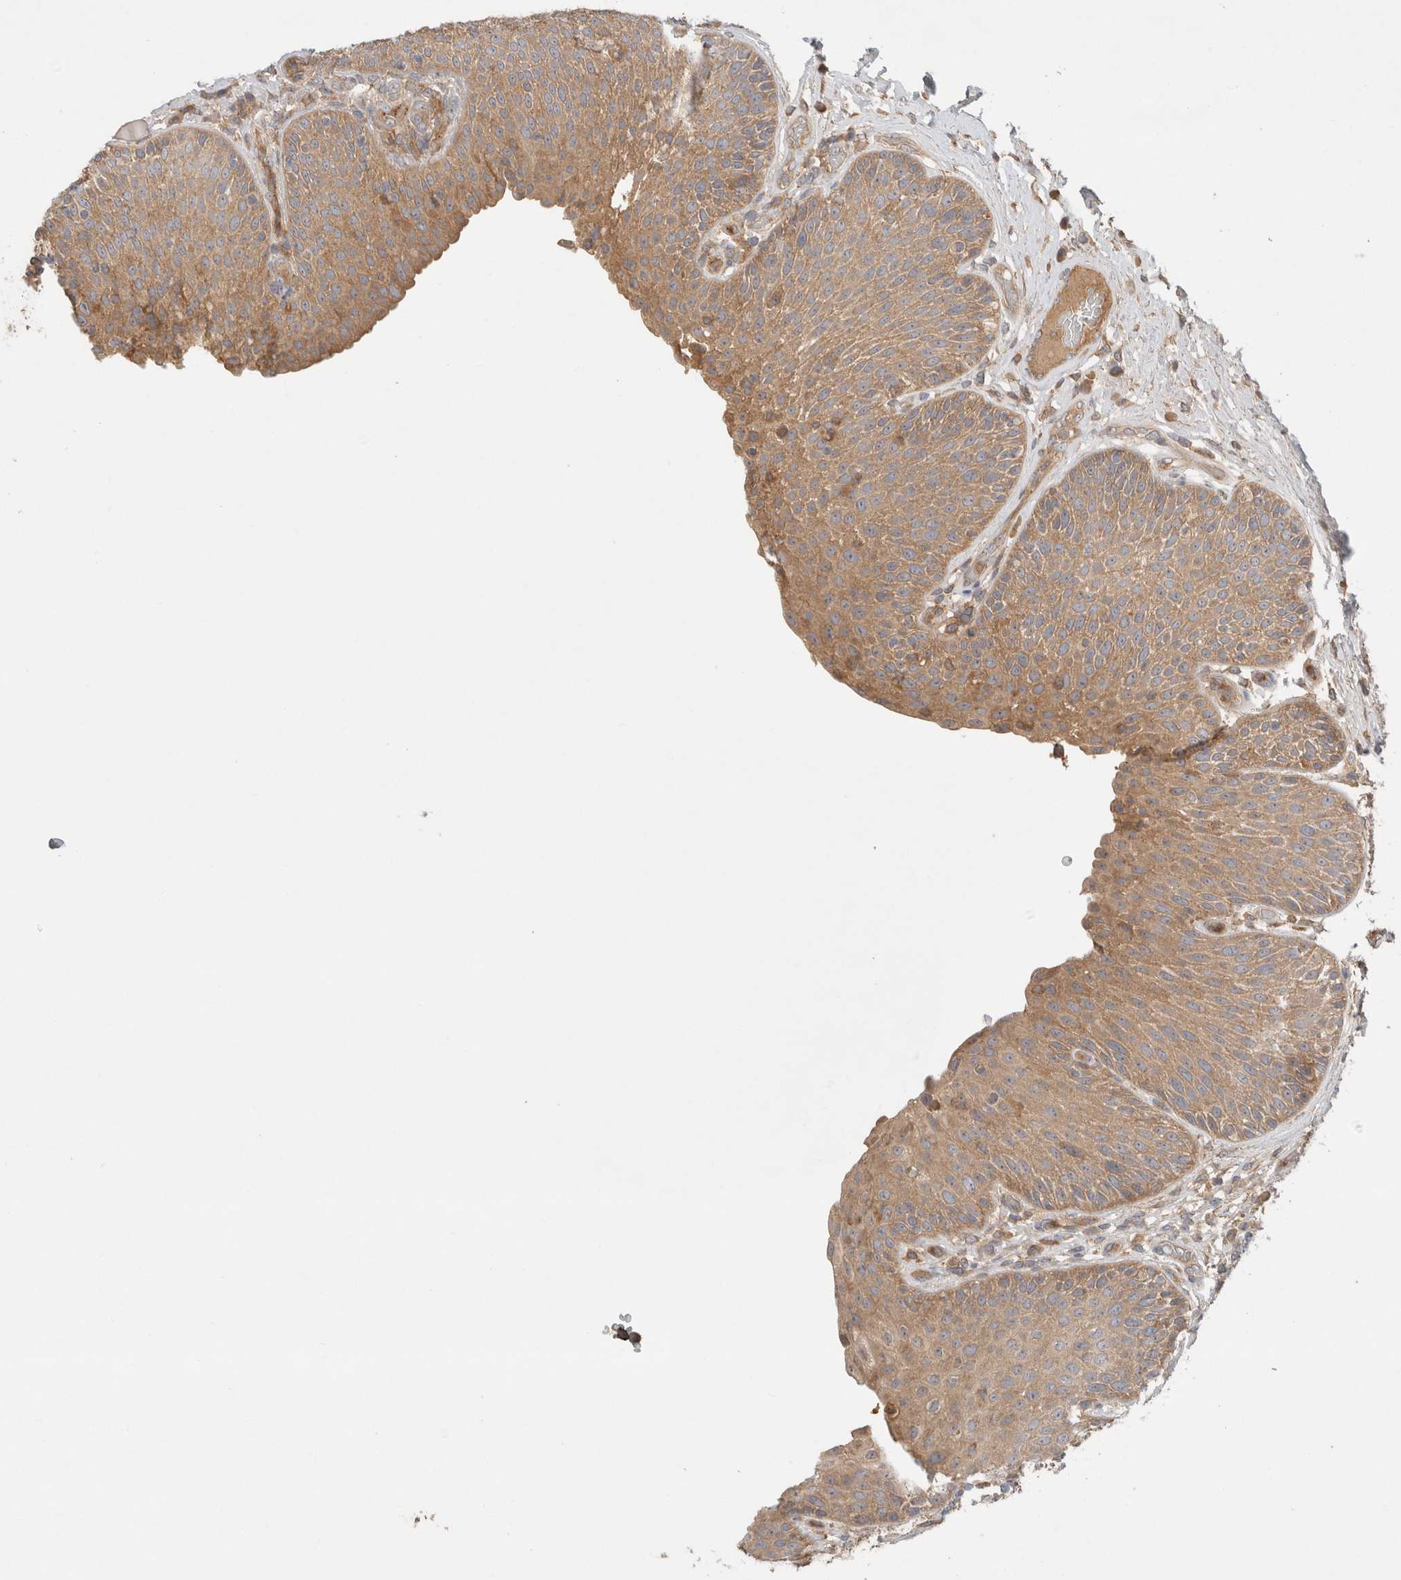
{"staining": {"intensity": "moderate", "quantity": ">75%", "location": "cytoplasmic/membranous"}, "tissue": "urinary bladder", "cell_type": "Urothelial cells", "image_type": "normal", "snomed": [{"axis": "morphology", "description": "Normal tissue, NOS"}, {"axis": "topography", "description": "Urinary bladder"}], "caption": "Immunohistochemistry (IHC) micrograph of unremarkable urinary bladder stained for a protein (brown), which reveals medium levels of moderate cytoplasmic/membranous staining in about >75% of urothelial cells.", "gene": "C8orf44", "patient": {"sex": "female", "age": 62}}